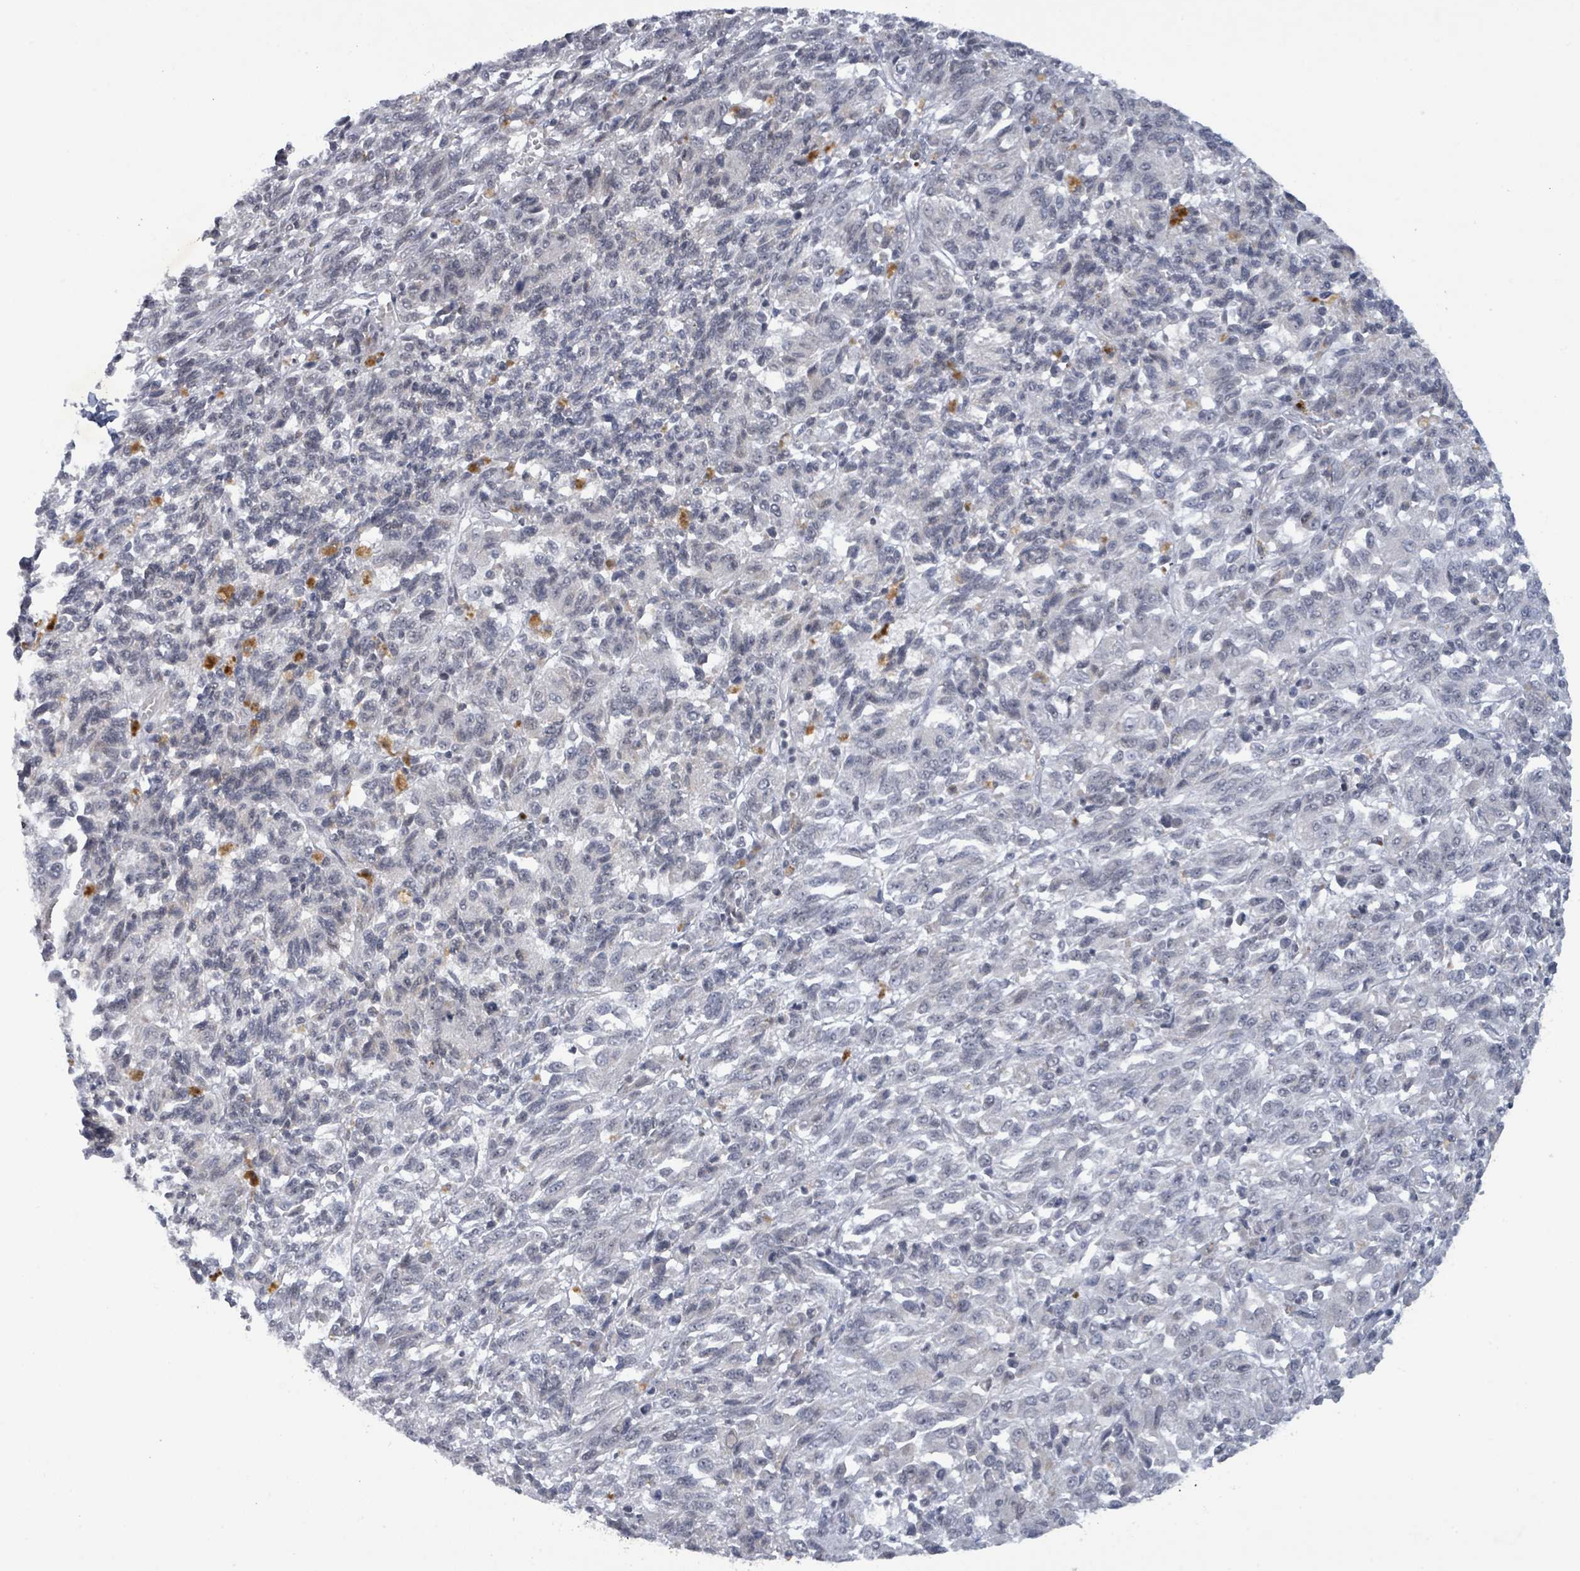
{"staining": {"intensity": "negative", "quantity": "none", "location": "none"}, "tissue": "melanoma", "cell_type": "Tumor cells", "image_type": "cancer", "snomed": [{"axis": "morphology", "description": "Malignant melanoma, Metastatic site"}, {"axis": "topography", "description": "Lung"}], "caption": "Immunohistochemistry photomicrograph of neoplastic tissue: human melanoma stained with DAB (3,3'-diaminobenzidine) reveals no significant protein staining in tumor cells.", "gene": "BANP", "patient": {"sex": "male", "age": 64}}